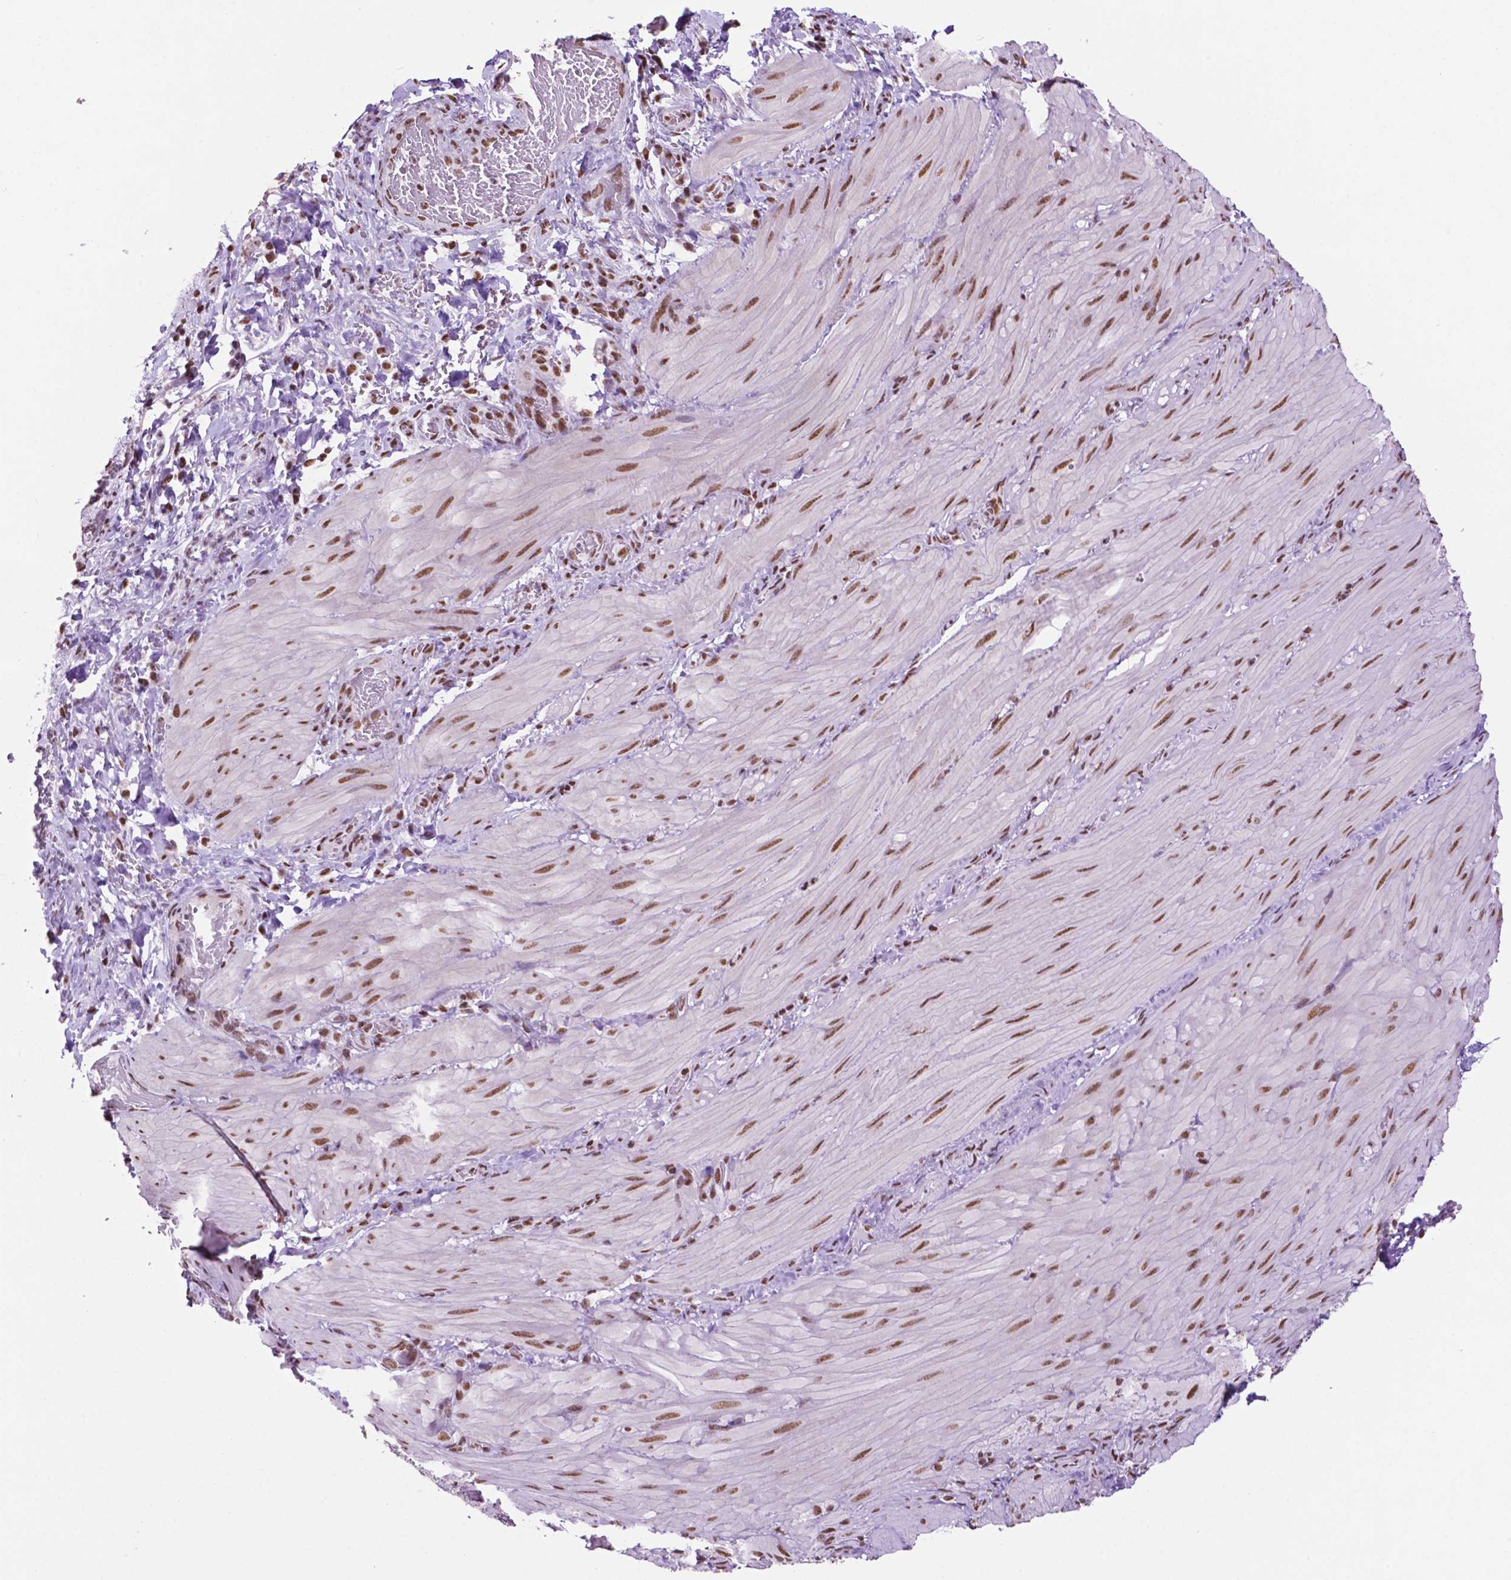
{"staining": {"intensity": "moderate", "quantity": ">75%", "location": "nuclear"}, "tissue": "smooth muscle", "cell_type": "Smooth muscle cells", "image_type": "normal", "snomed": [{"axis": "morphology", "description": "Normal tissue, NOS"}, {"axis": "topography", "description": "Smooth muscle"}, {"axis": "topography", "description": "Colon"}], "caption": "Normal smooth muscle reveals moderate nuclear staining in about >75% of smooth muscle cells, visualized by immunohistochemistry.", "gene": "CCAR2", "patient": {"sex": "male", "age": 73}}